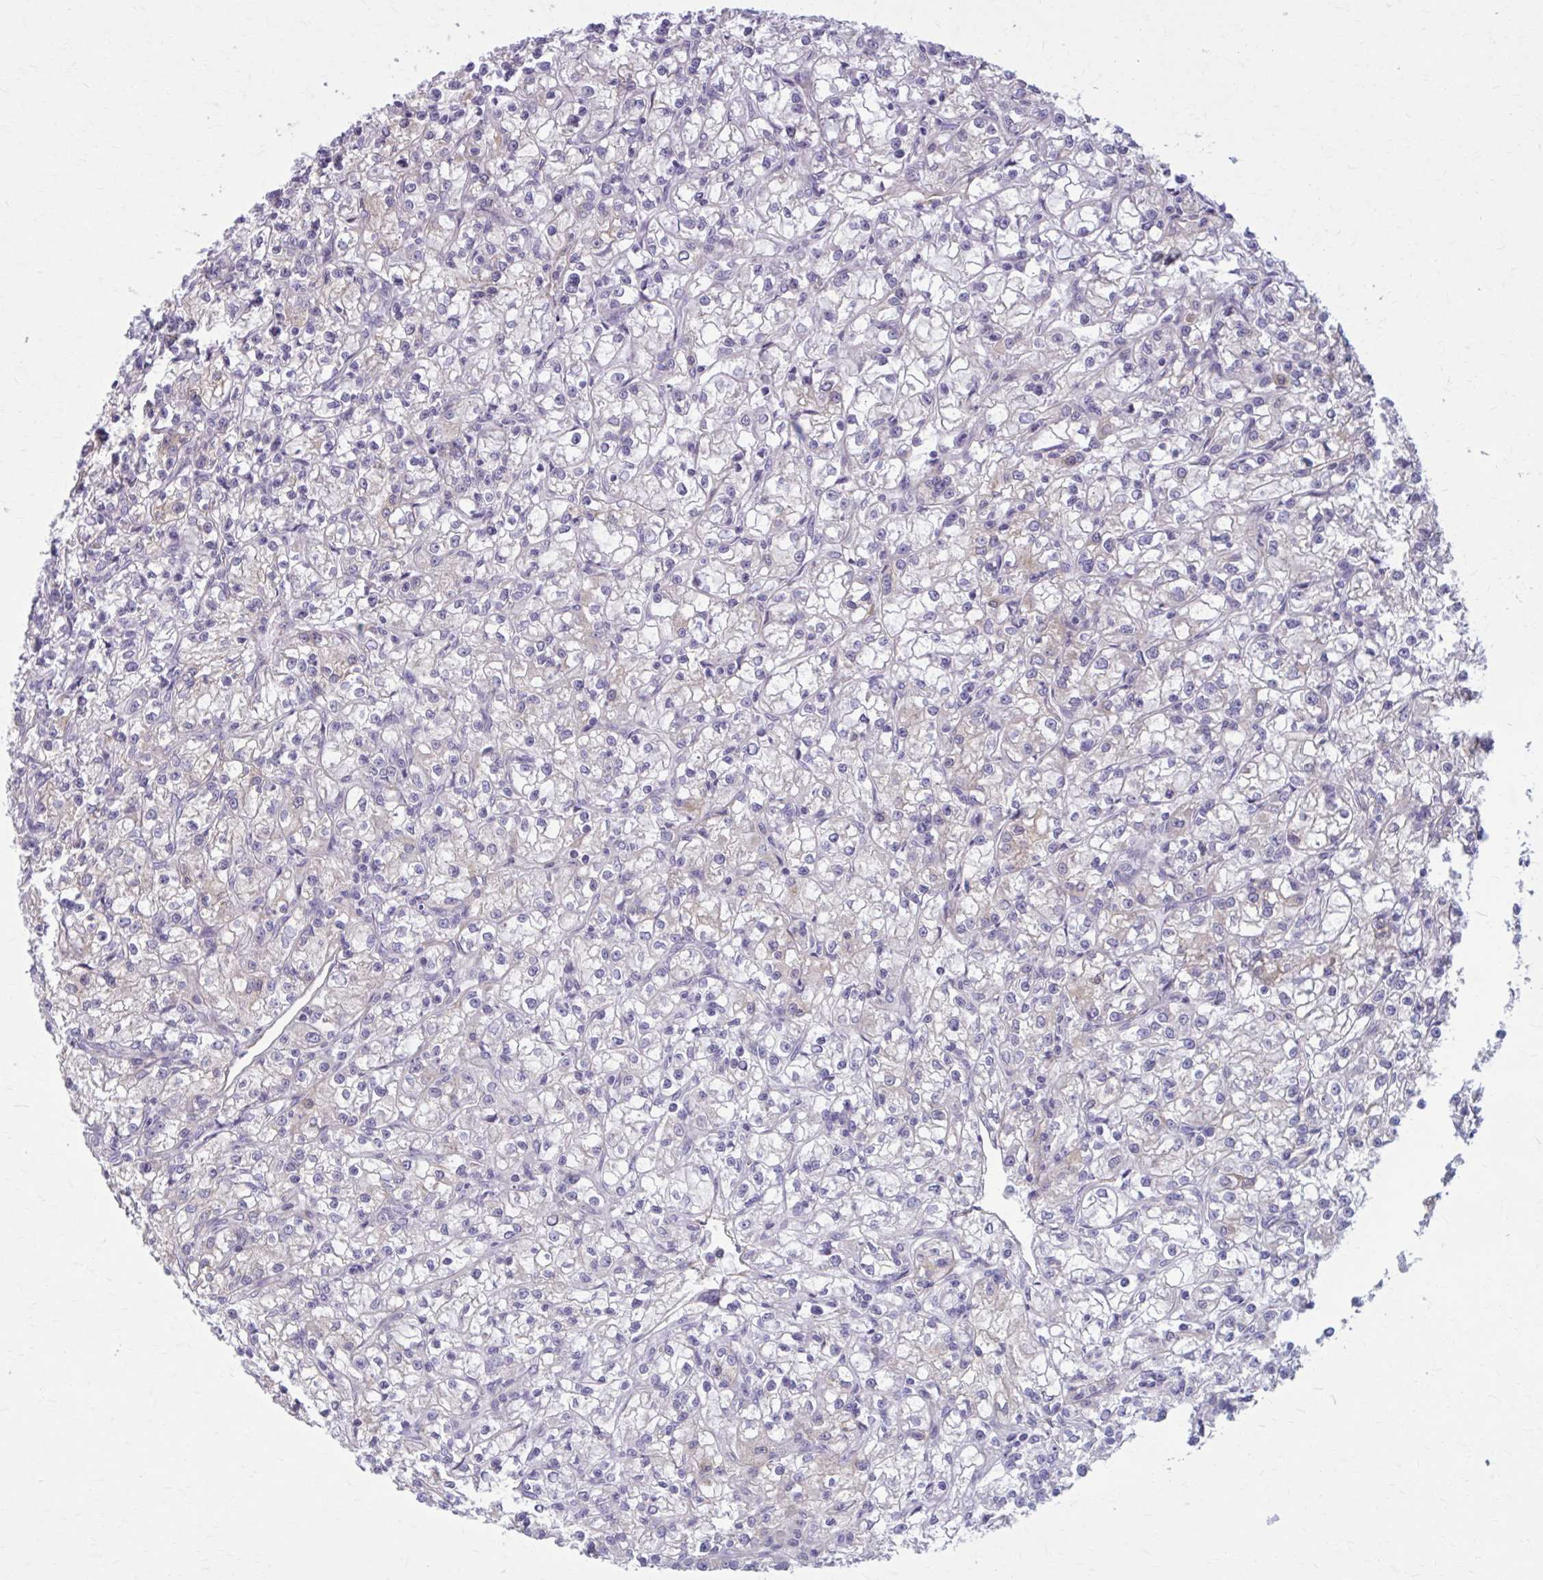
{"staining": {"intensity": "weak", "quantity": "<25%", "location": "cytoplasmic/membranous"}, "tissue": "renal cancer", "cell_type": "Tumor cells", "image_type": "cancer", "snomed": [{"axis": "morphology", "description": "Adenocarcinoma, NOS"}, {"axis": "topography", "description": "Kidney"}], "caption": "This micrograph is of adenocarcinoma (renal) stained with immunohistochemistry to label a protein in brown with the nuclei are counter-stained blue. There is no positivity in tumor cells.", "gene": "ZDHHC7", "patient": {"sex": "female", "age": 59}}